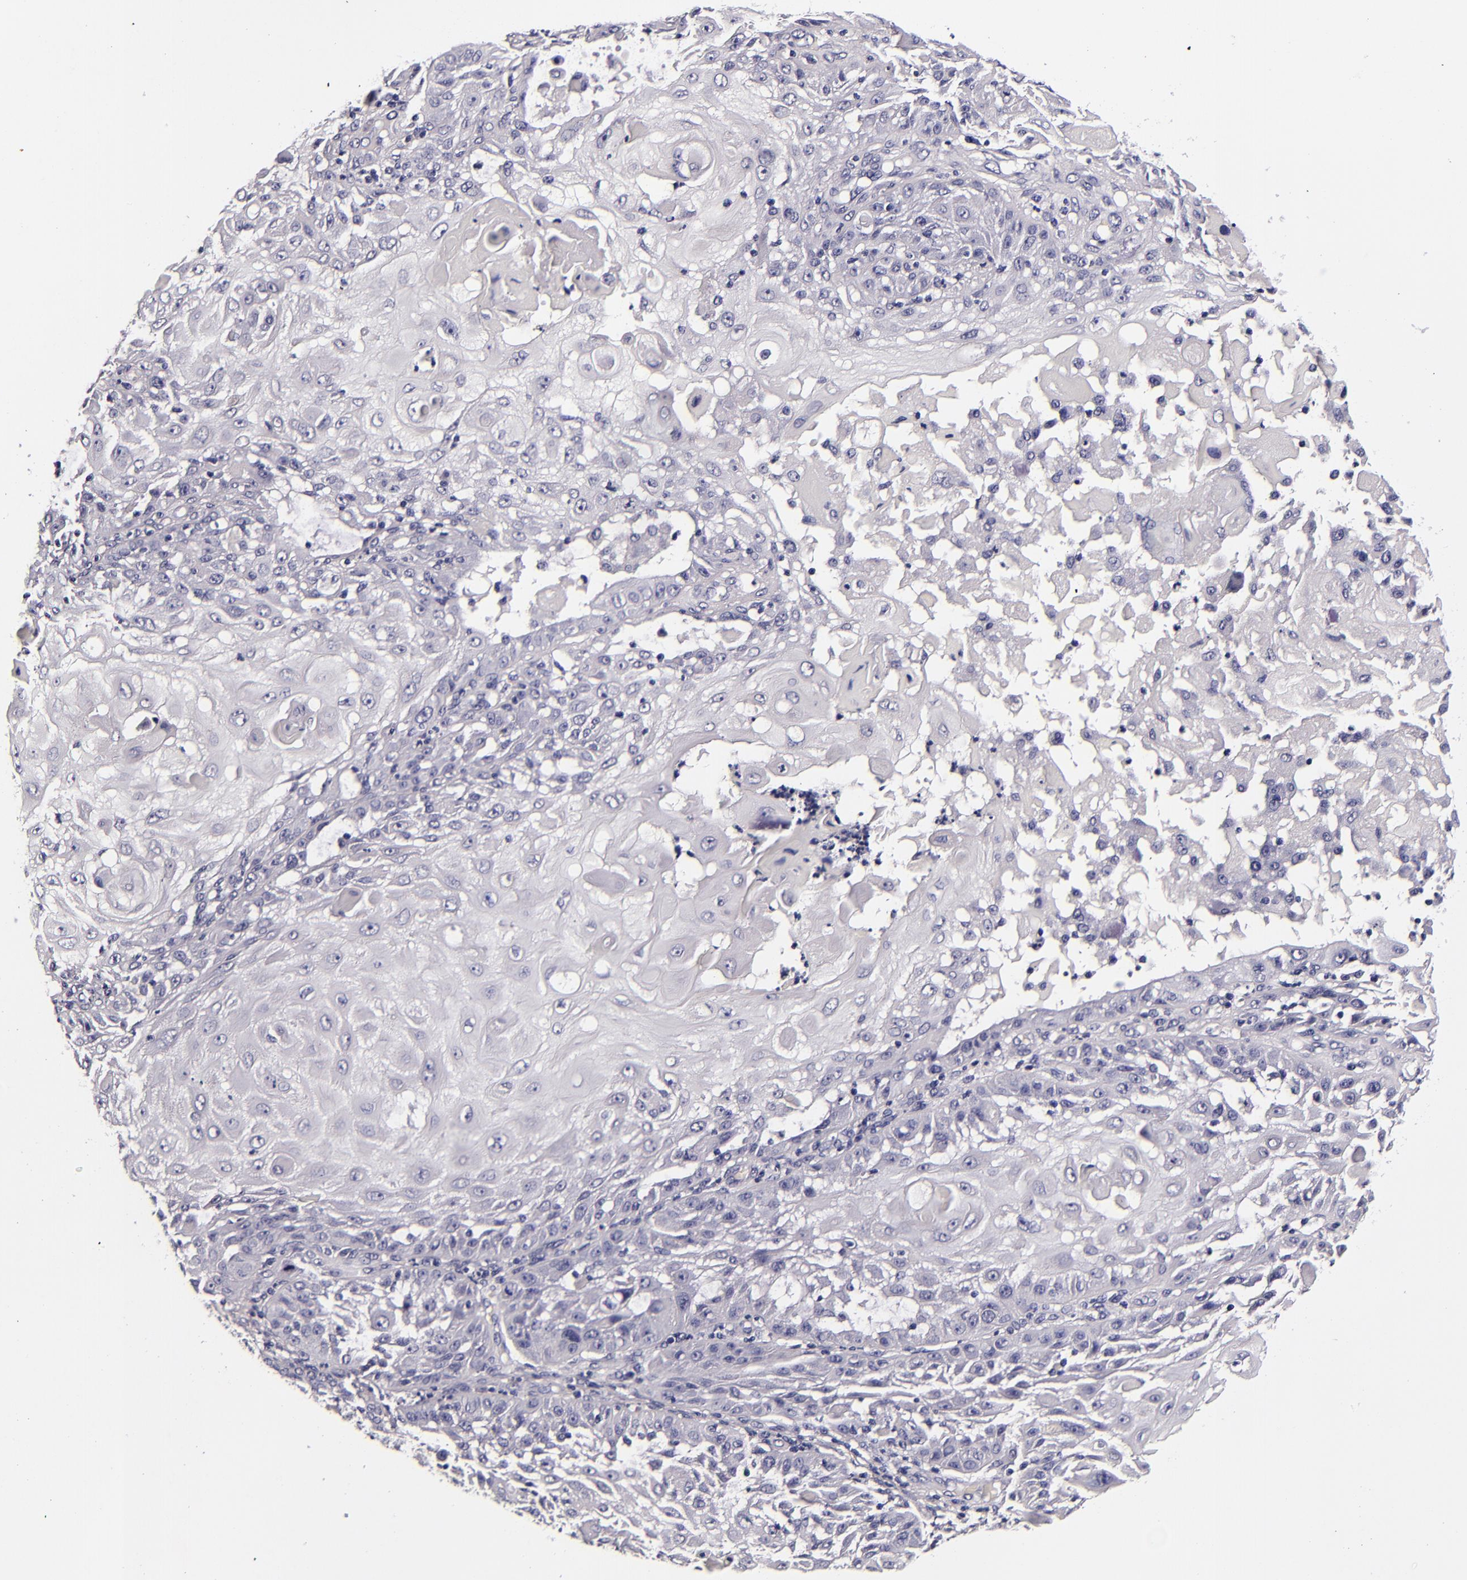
{"staining": {"intensity": "negative", "quantity": "none", "location": "none"}, "tissue": "skin cancer", "cell_type": "Tumor cells", "image_type": "cancer", "snomed": [{"axis": "morphology", "description": "Squamous cell carcinoma, NOS"}, {"axis": "topography", "description": "Skin"}], "caption": "An immunohistochemistry (IHC) micrograph of skin cancer (squamous cell carcinoma) is shown. There is no staining in tumor cells of skin cancer (squamous cell carcinoma).", "gene": "FBN1", "patient": {"sex": "female", "age": 89}}